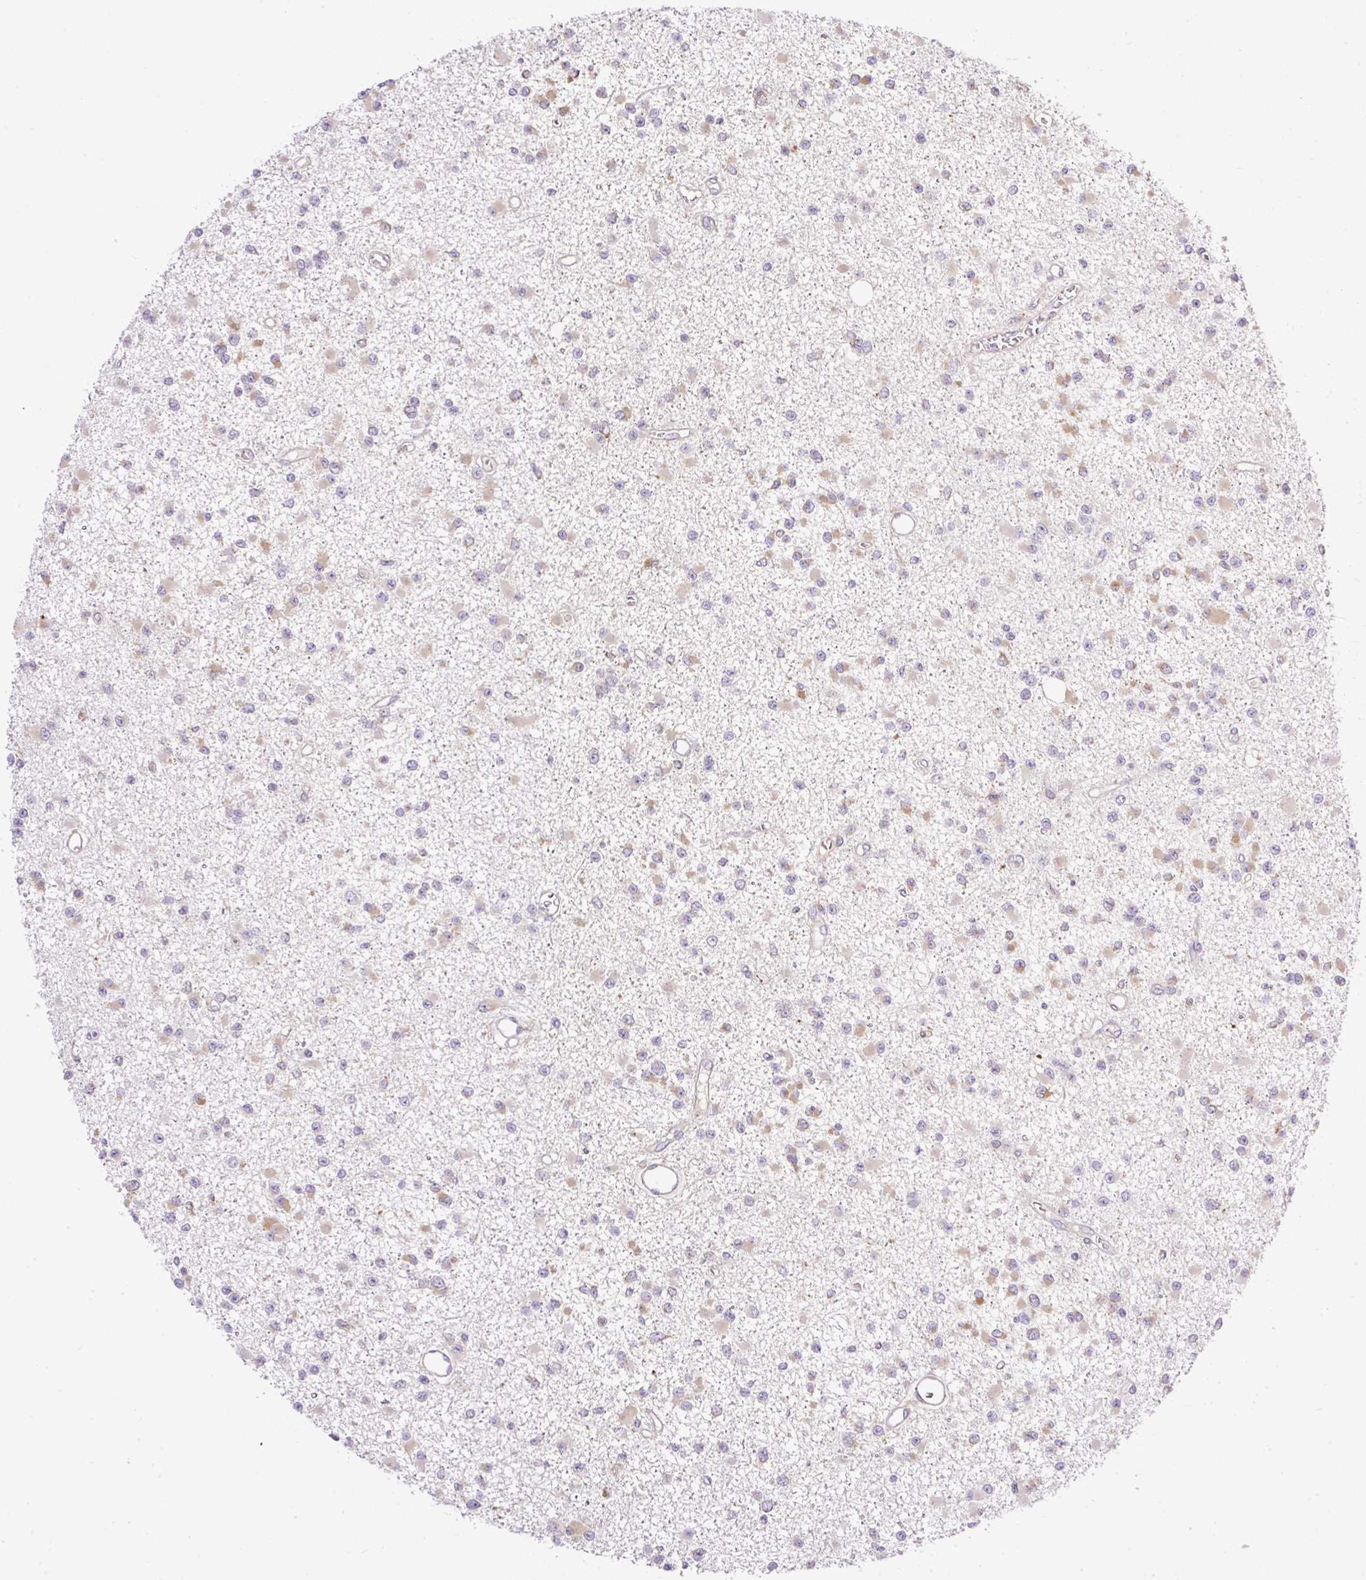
{"staining": {"intensity": "weak", "quantity": "<25%", "location": "cytoplasmic/membranous"}, "tissue": "glioma", "cell_type": "Tumor cells", "image_type": "cancer", "snomed": [{"axis": "morphology", "description": "Glioma, malignant, Low grade"}, {"axis": "topography", "description": "Brain"}], "caption": "DAB immunohistochemical staining of human low-grade glioma (malignant) reveals no significant staining in tumor cells. Brightfield microscopy of IHC stained with DAB (brown) and hematoxylin (blue), captured at high magnification.", "gene": "POFUT1", "patient": {"sex": "female", "age": 22}}